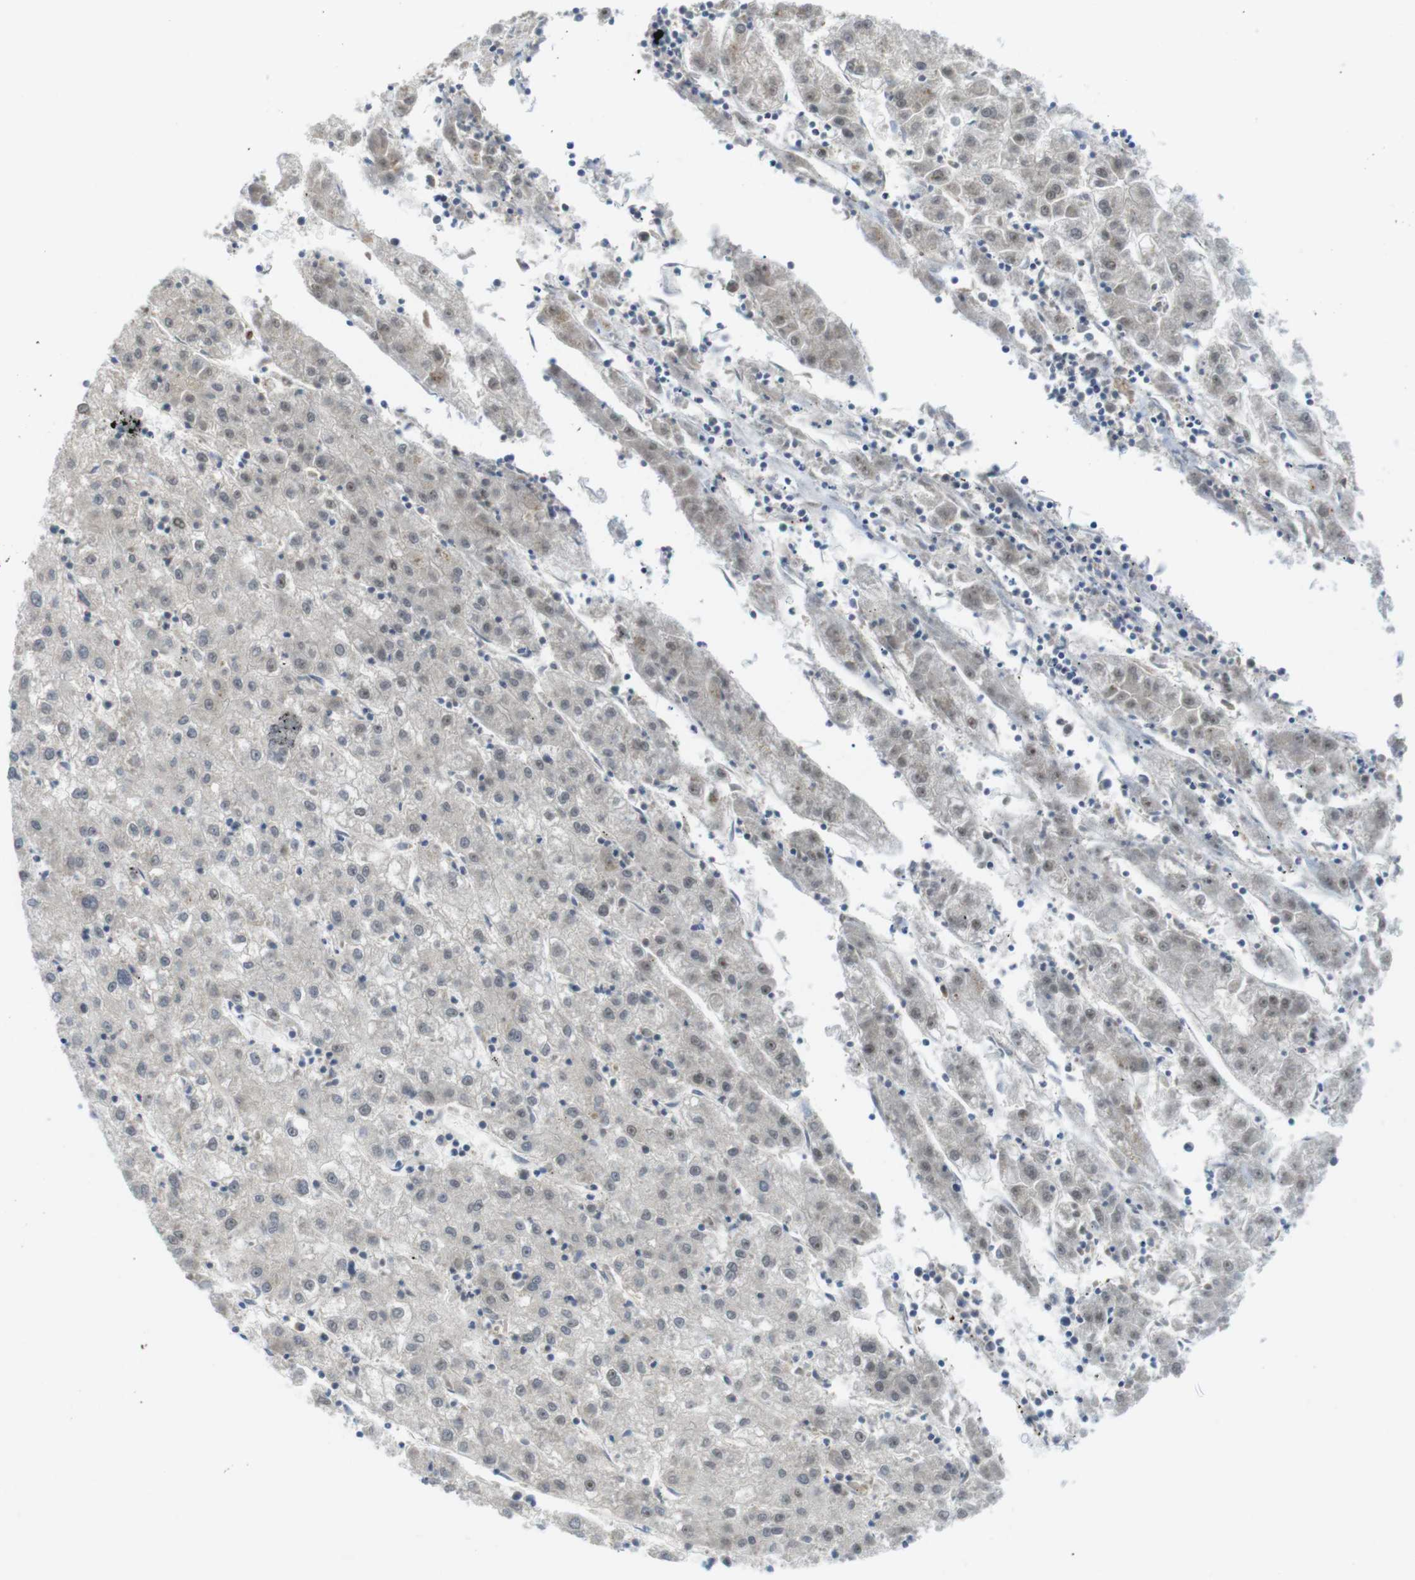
{"staining": {"intensity": "weak", "quantity": "<25%", "location": "nuclear"}, "tissue": "liver cancer", "cell_type": "Tumor cells", "image_type": "cancer", "snomed": [{"axis": "morphology", "description": "Carcinoma, Hepatocellular, NOS"}, {"axis": "topography", "description": "Liver"}], "caption": "High power microscopy histopathology image of an immunohistochemistry (IHC) micrograph of liver cancer, revealing no significant positivity in tumor cells. (Stains: DAB immunohistochemistry with hematoxylin counter stain, Microscopy: brightfield microscopy at high magnification).", "gene": "RCC1", "patient": {"sex": "male", "age": 72}}